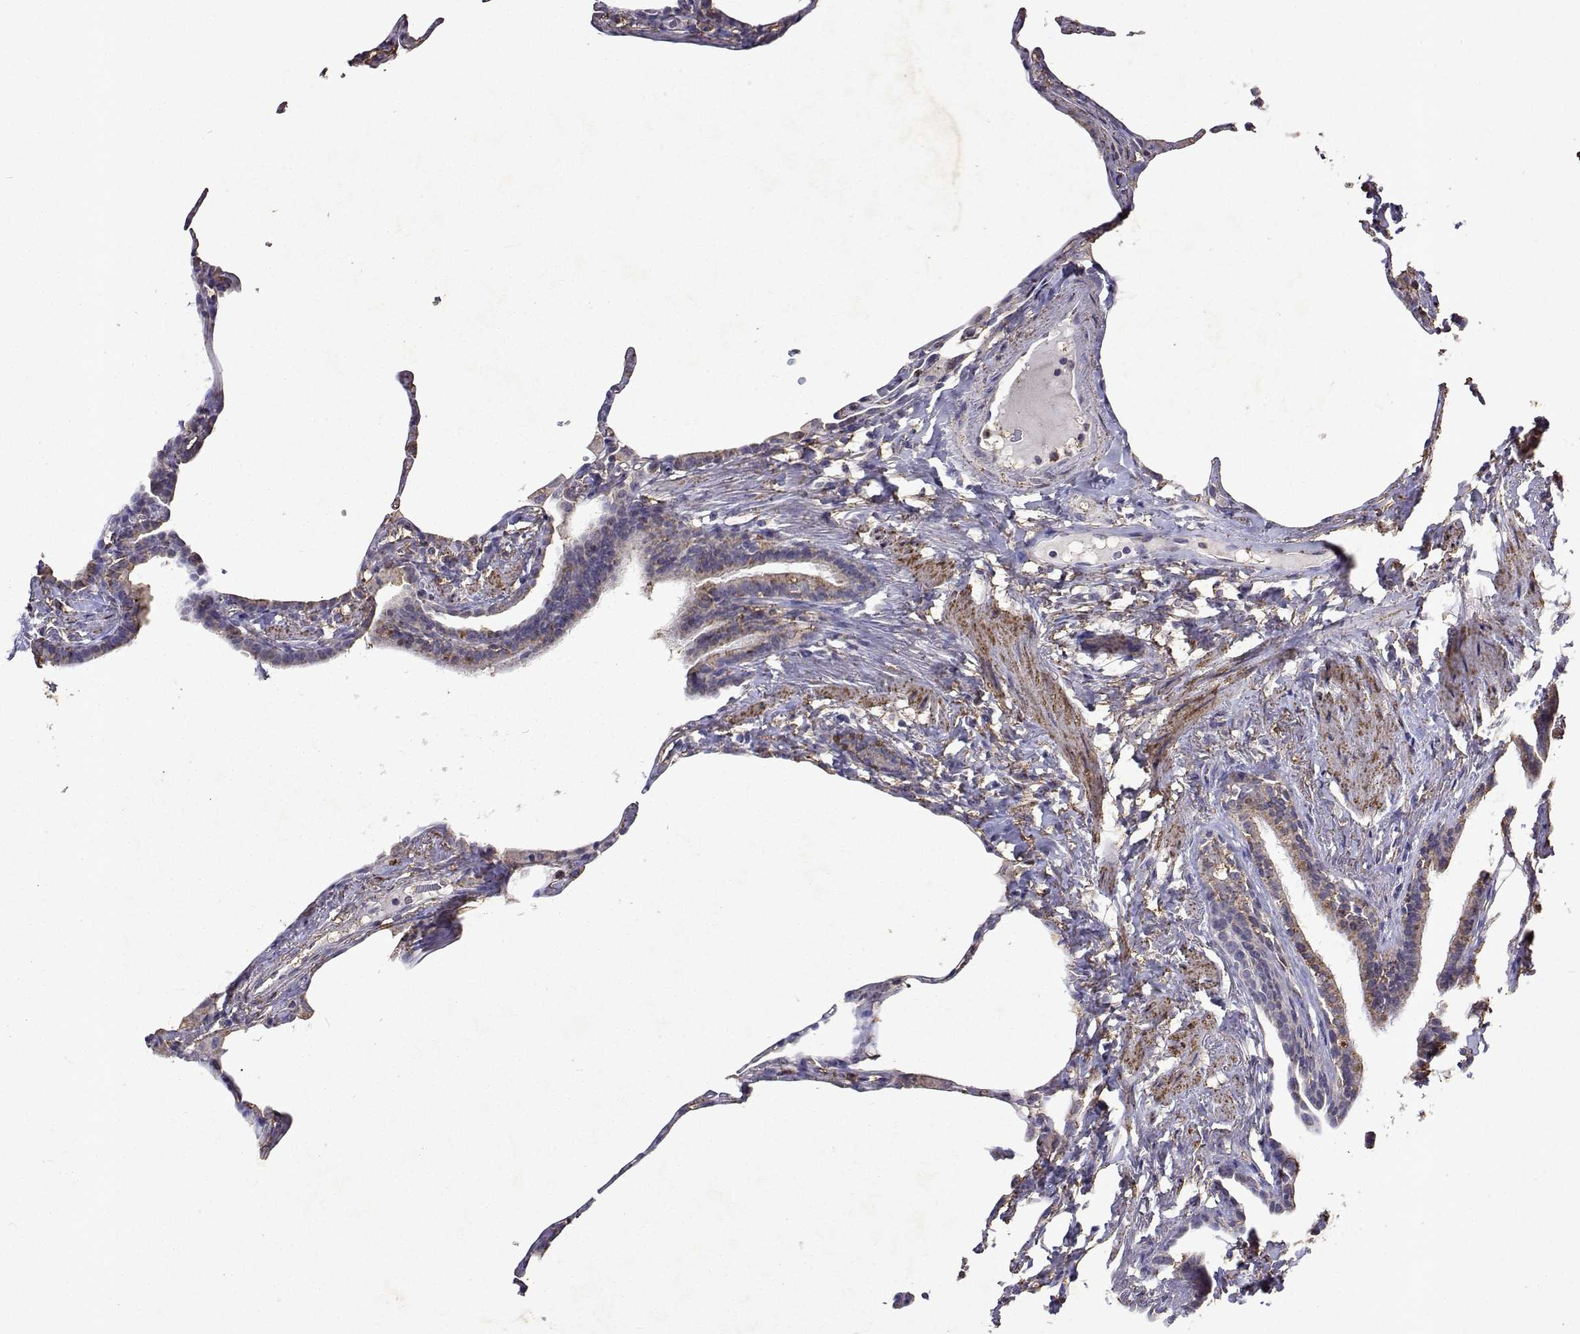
{"staining": {"intensity": "moderate", "quantity": "<25%", "location": "cytoplasmic/membranous"}, "tissue": "lung", "cell_type": "Alveolar cells", "image_type": "normal", "snomed": [{"axis": "morphology", "description": "Normal tissue, NOS"}, {"axis": "topography", "description": "Lung"}], "caption": "Normal lung was stained to show a protein in brown. There is low levels of moderate cytoplasmic/membranous positivity in about <25% of alveolar cells. The protein is shown in brown color, while the nuclei are stained blue.", "gene": "DUSP28", "patient": {"sex": "male", "age": 65}}